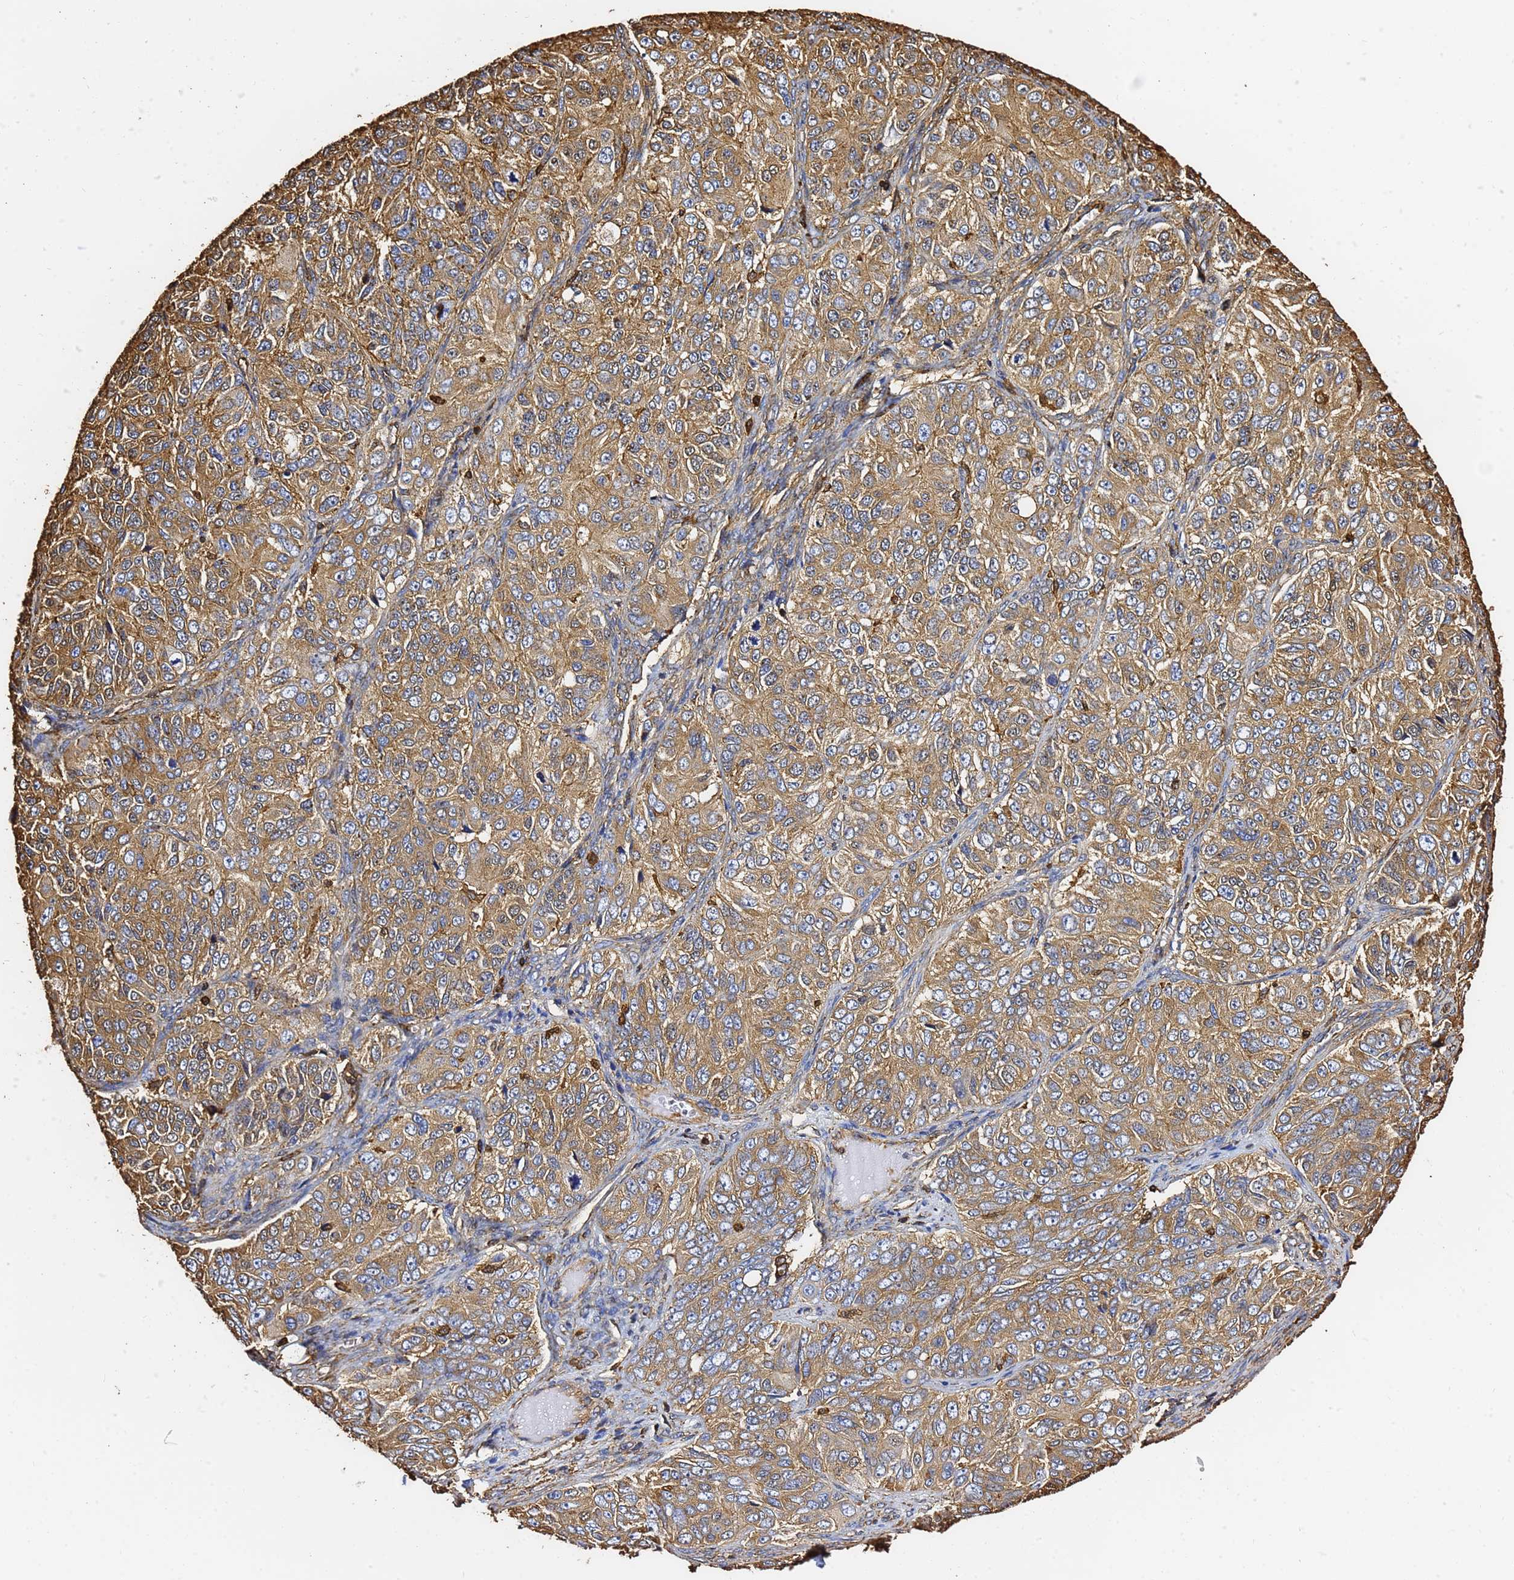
{"staining": {"intensity": "moderate", "quantity": ">75%", "location": "cytoplasmic/membranous"}, "tissue": "ovarian cancer", "cell_type": "Tumor cells", "image_type": "cancer", "snomed": [{"axis": "morphology", "description": "Carcinoma, endometroid"}, {"axis": "topography", "description": "Ovary"}], "caption": "Ovarian endometroid carcinoma stained with a protein marker exhibits moderate staining in tumor cells.", "gene": "ACTB", "patient": {"sex": "female", "age": 51}}